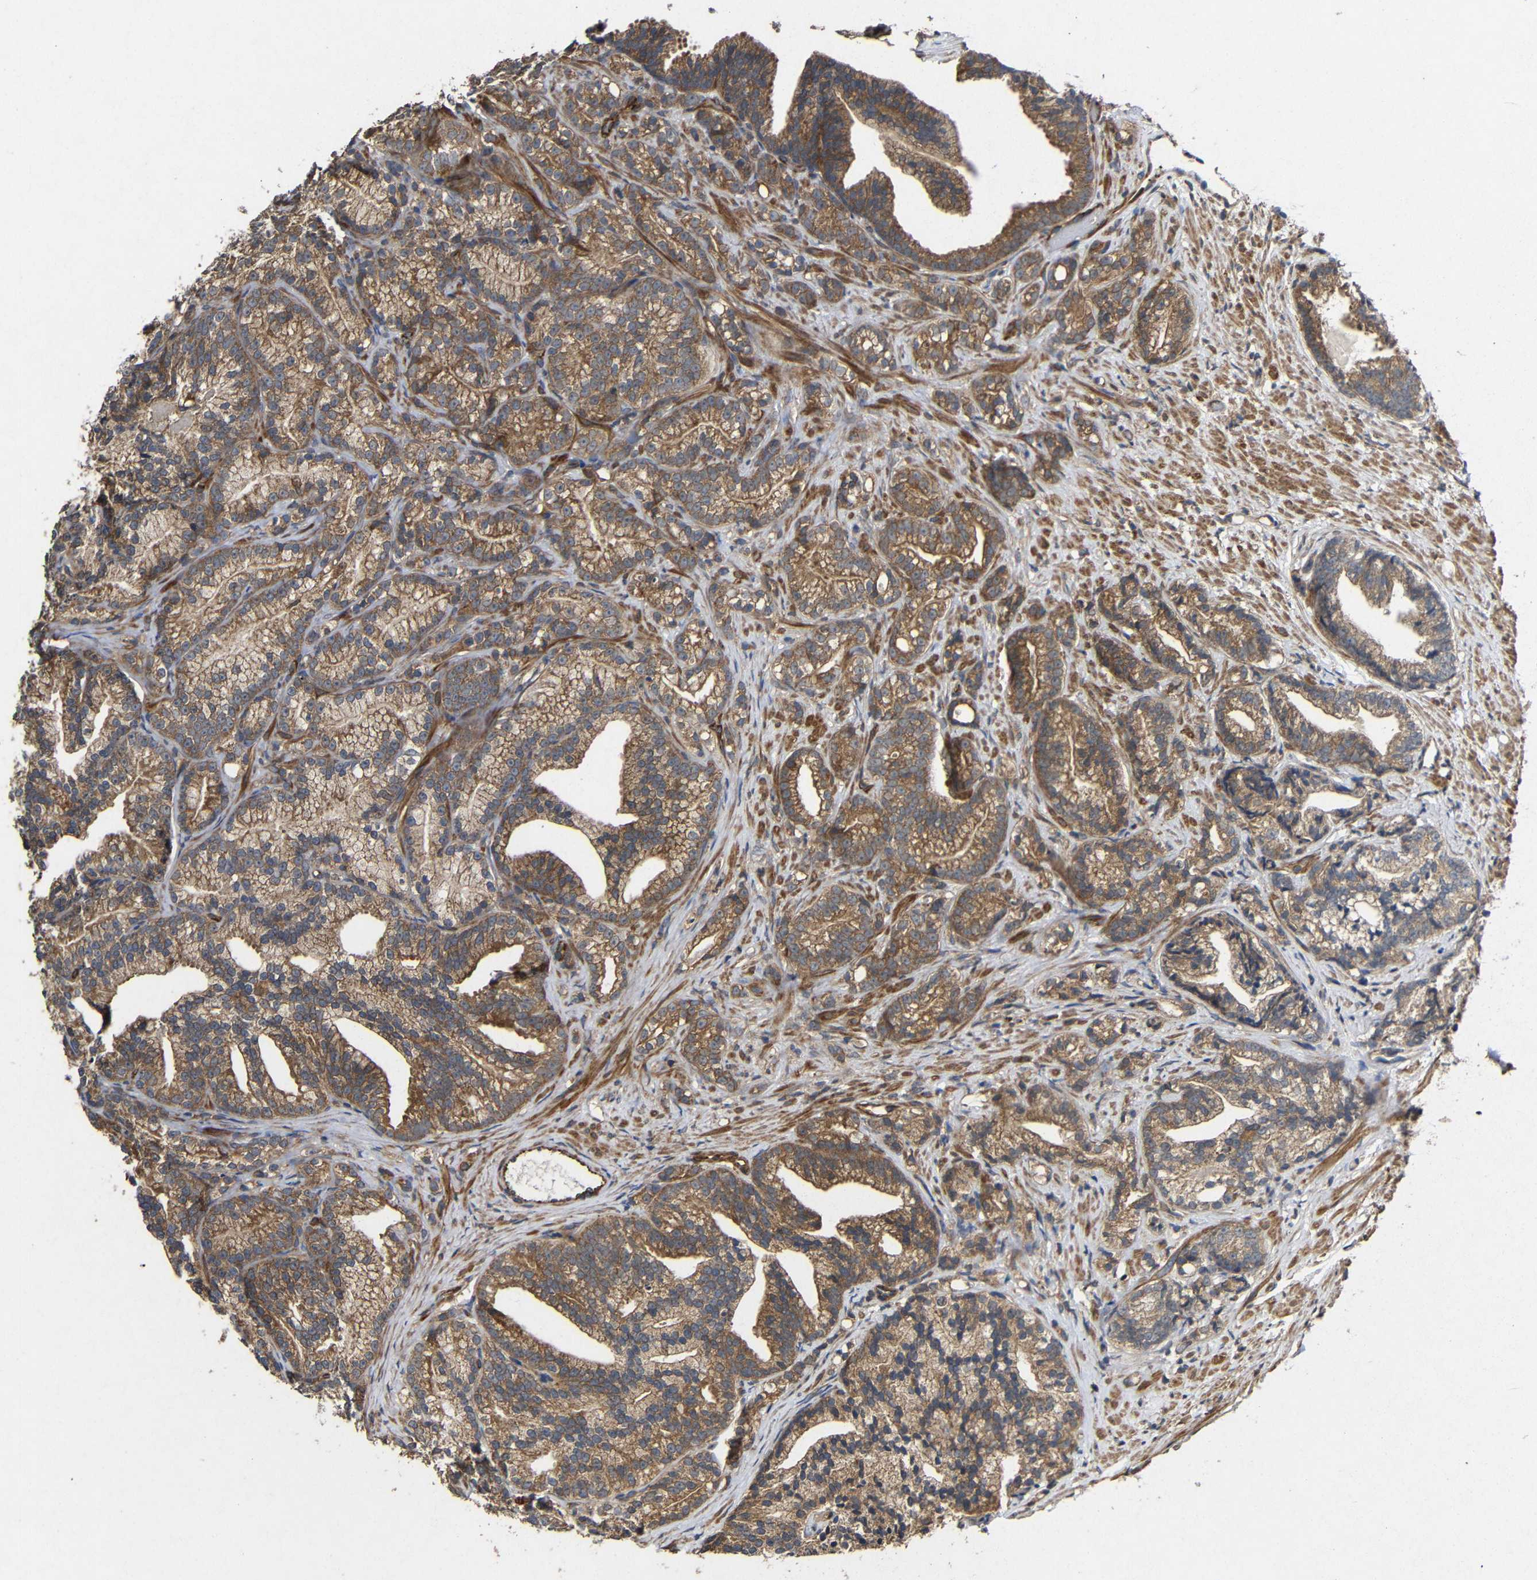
{"staining": {"intensity": "moderate", "quantity": ">75%", "location": "cytoplasmic/membranous"}, "tissue": "prostate cancer", "cell_type": "Tumor cells", "image_type": "cancer", "snomed": [{"axis": "morphology", "description": "Adenocarcinoma, Low grade"}, {"axis": "topography", "description": "Prostate"}], "caption": "Tumor cells display medium levels of moderate cytoplasmic/membranous staining in about >75% of cells in prostate cancer.", "gene": "EIF2S1", "patient": {"sex": "male", "age": 89}}